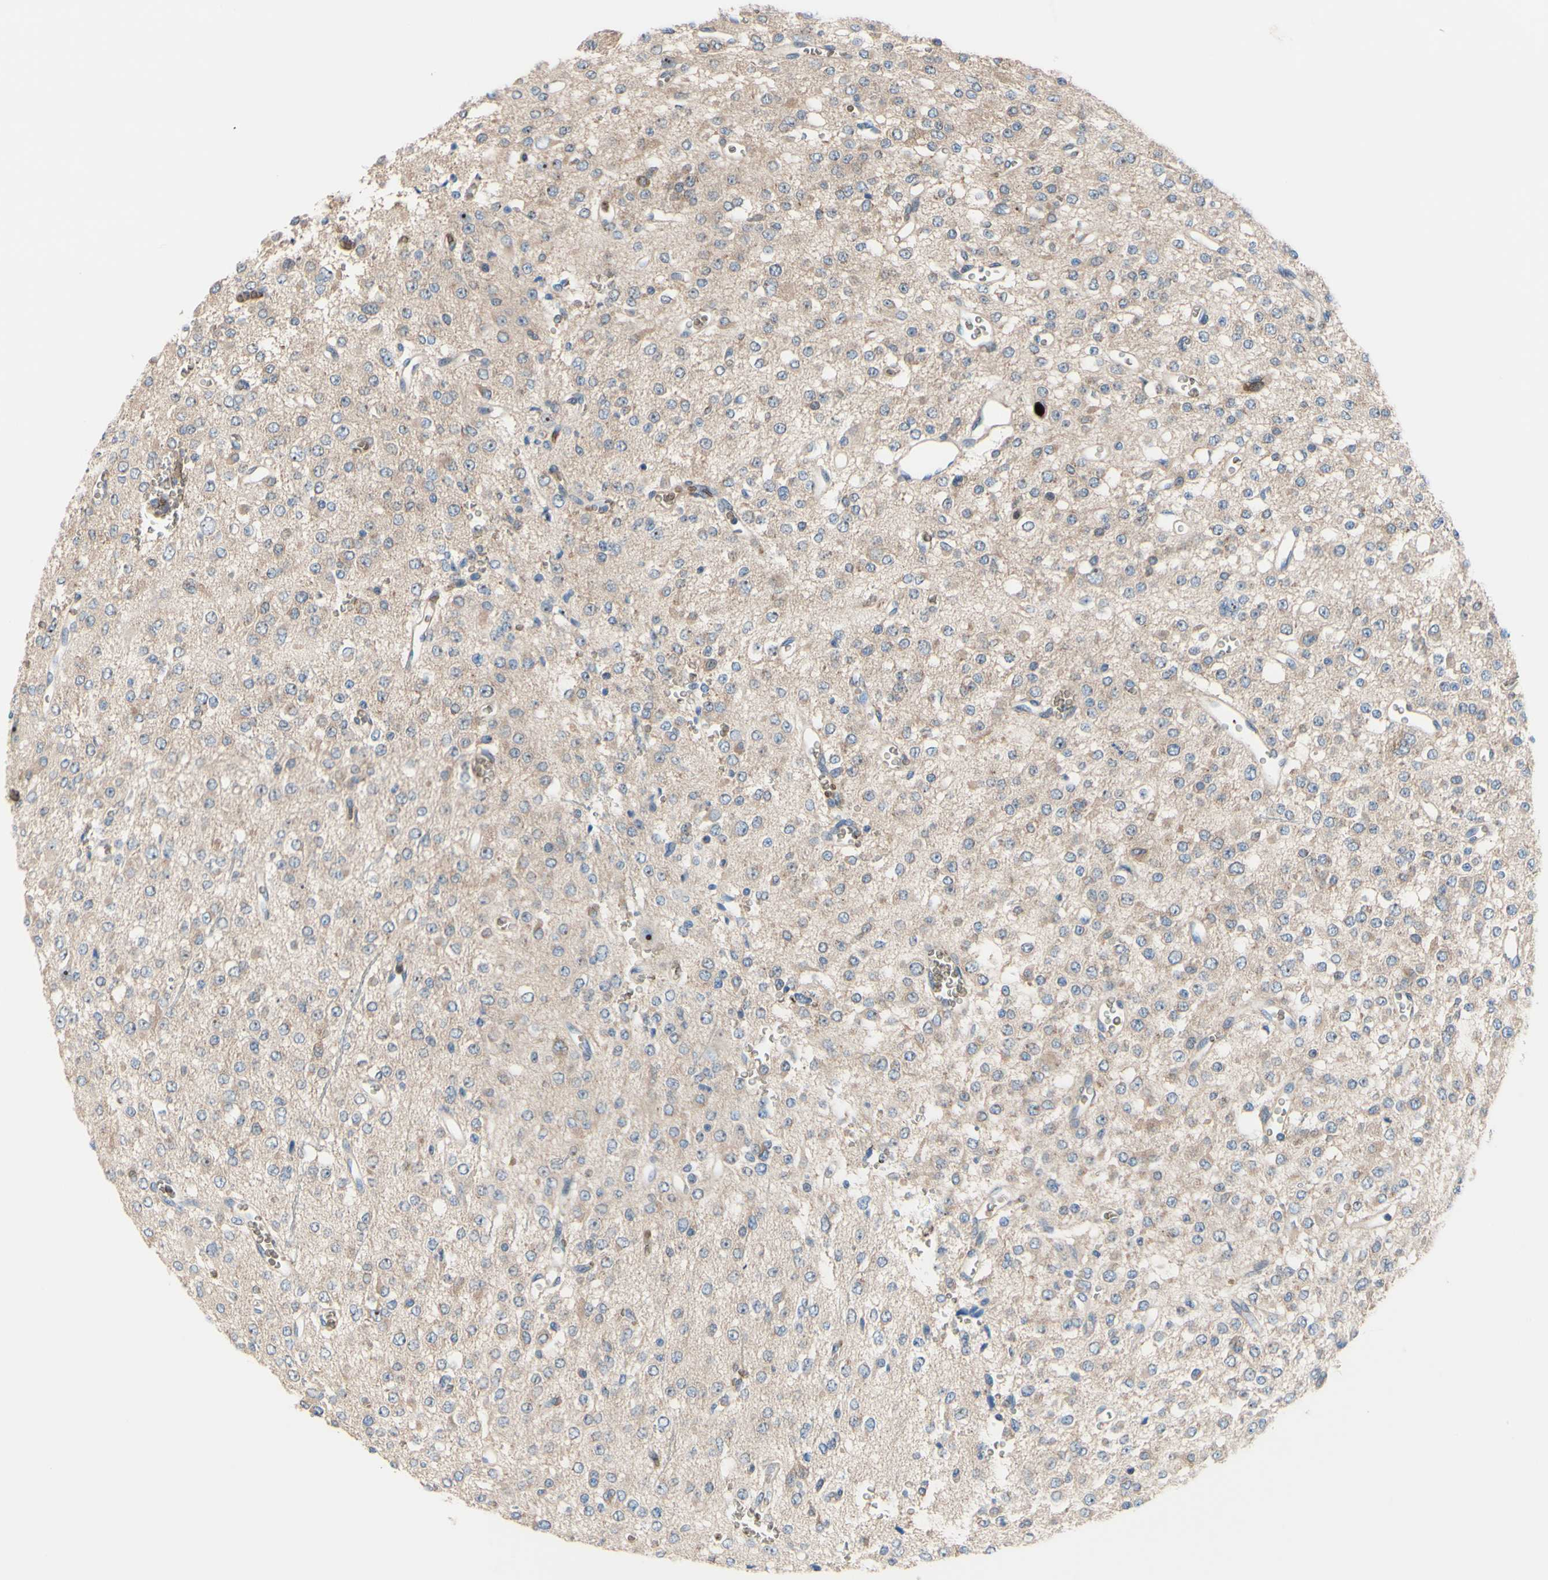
{"staining": {"intensity": "negative", "quantity": "none", "location": "none"}, "tissue": "glioma", "cell_type": "Tumor cells", "image_type": "cancer", "snomed": [{"axis": "morphology", "description": "Glioma, malignant, Low grade"}, {"axis": "topography", "description": "Brain"}], "caption": "High magnification brightfield microscopy of glioma stained with DAB (brown) and counterstained with hematoxylin (blue): tumor cells show no significant positivity. (DAB IHC with hematoxylin counter stain).", "gene": "USP9X", "patient": {"sex": "male", "age": 38}}